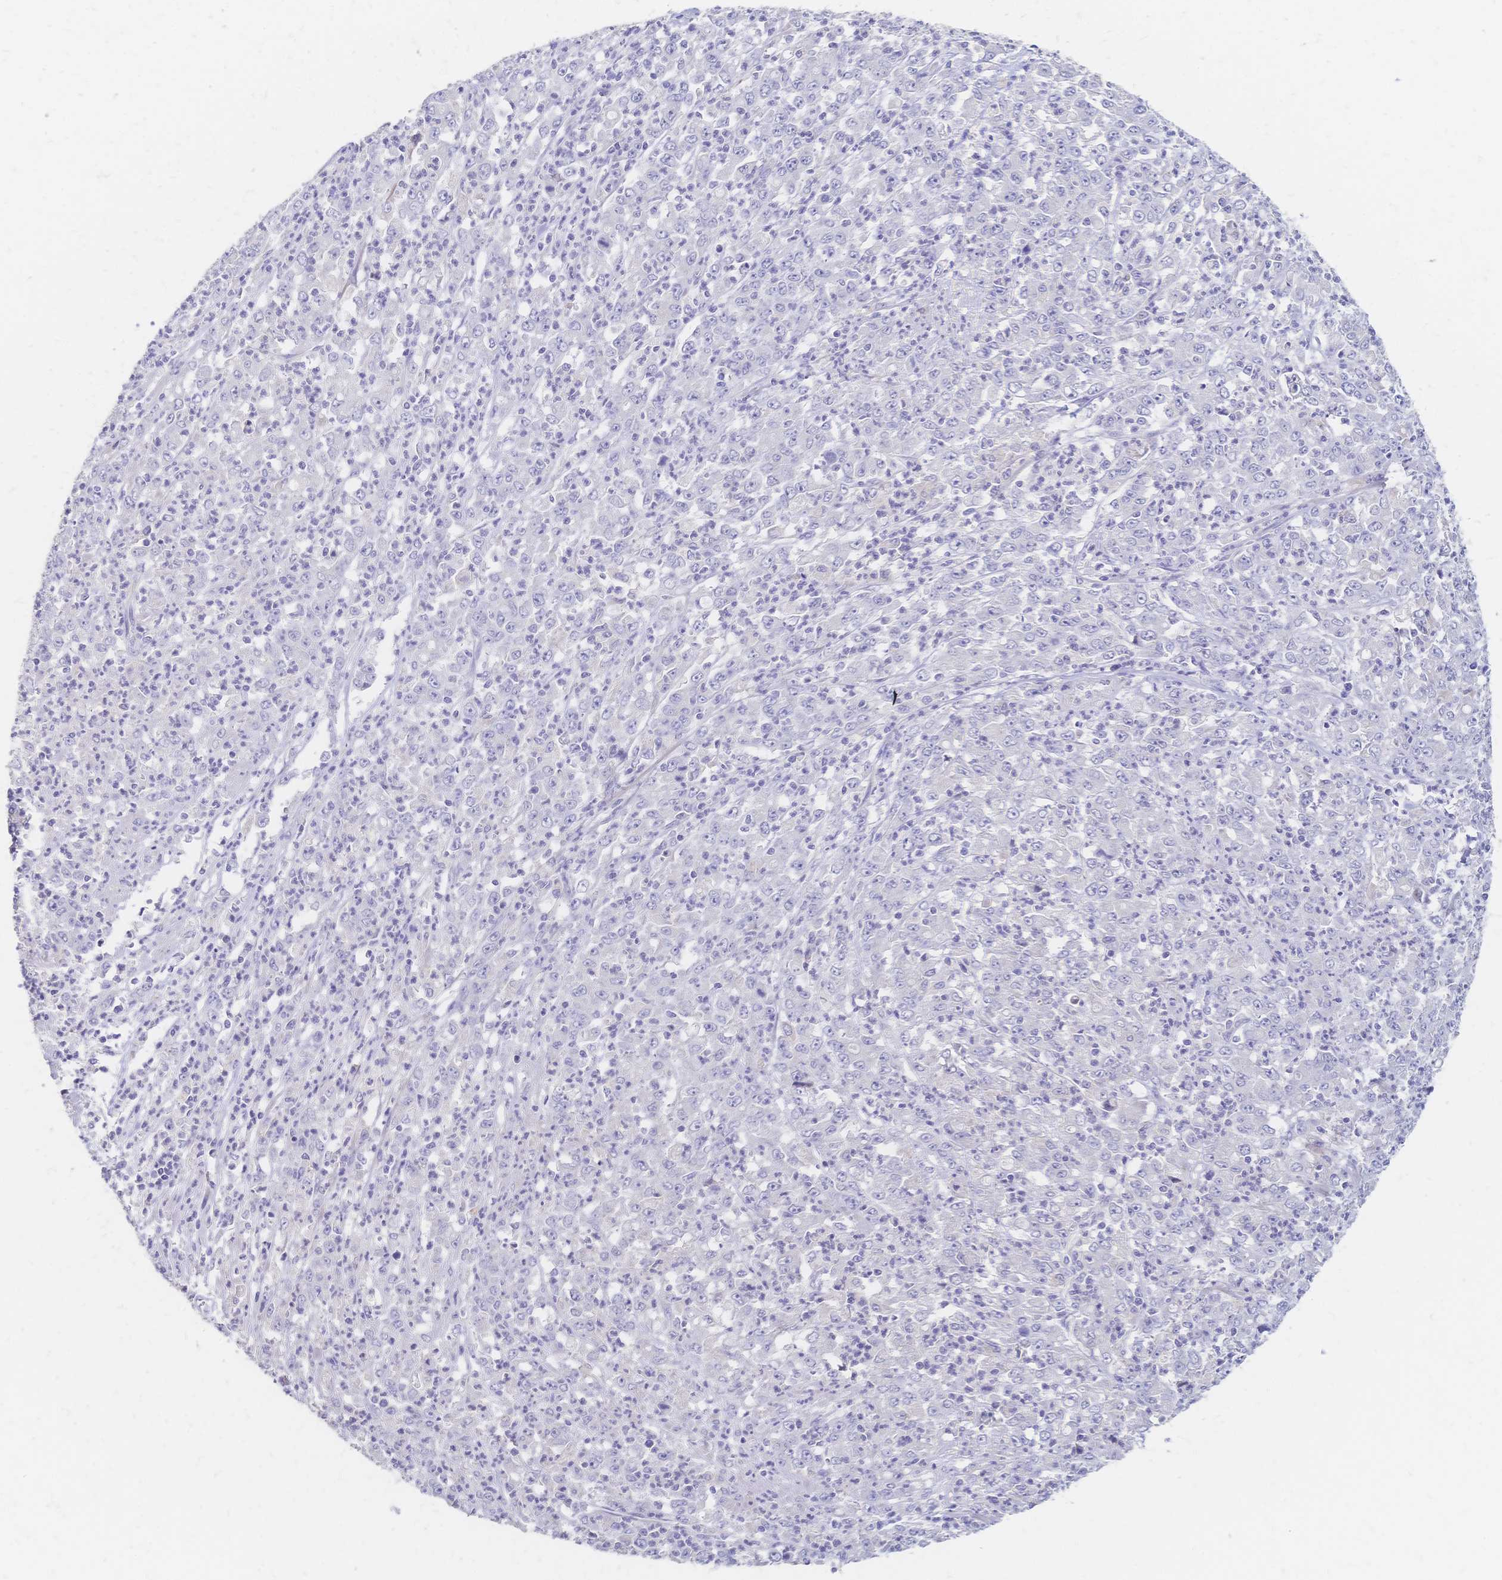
{"staining": {"intensity": "negative", "quantity": "none", "location": "none"}, "tissue": "stomach cancer", "cell_type": "Tumor cells", "image_type": "cancer", "snomed": [{"axis": "morphology", "description": "Adenocarcinoma, NOS"}, {"axis": "topography", "description": "Stomach, lower"}], "caption": "The IHC micrograph has no significant staining in tumor cells of stomach cancer (adenocarcinoma) tissue.", "gene": "VWC2L", "patient": {"sex": "female", "age": 71}}